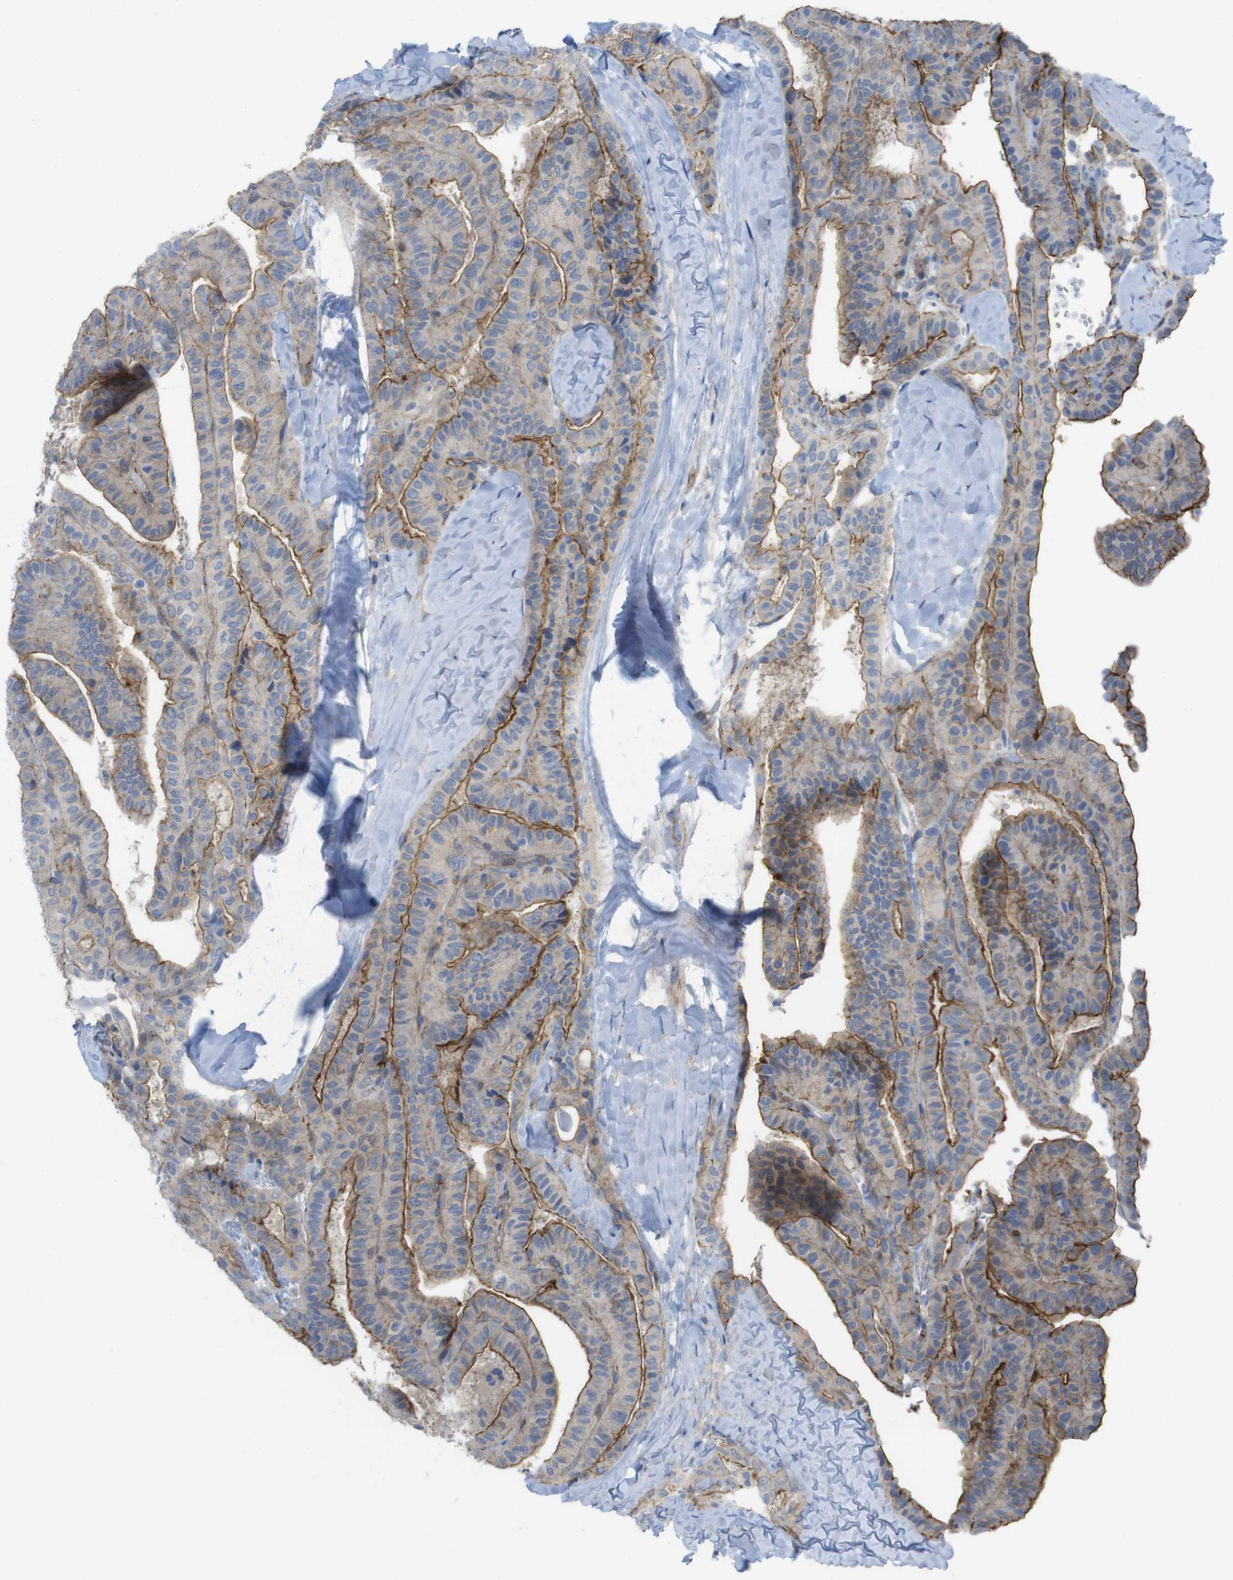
{"staining": {"intensity": "moderate", "quantity": "25%-75%", "location": "cytoplasmic/membranous"}, "tissue": "thyroid cancer", "cell_type": "Tumor cells", "image_type": "cancer", "snomed": [{"axis": "morphology", "description": "Papillary adenocarcinoma, NOS"}, {"axis": "topography", "description": "Thyroid gland"}], "caption": "High-power microscopy captured an IHC histopathology image of thyroid cancer (papillary adenocarcinoma), revealing moderate cytoplasmic/membranous positivity in about 25%-75% of tumor cells.", "gene": "PREX2", "patient": {"sex": "male", "age": 77}}